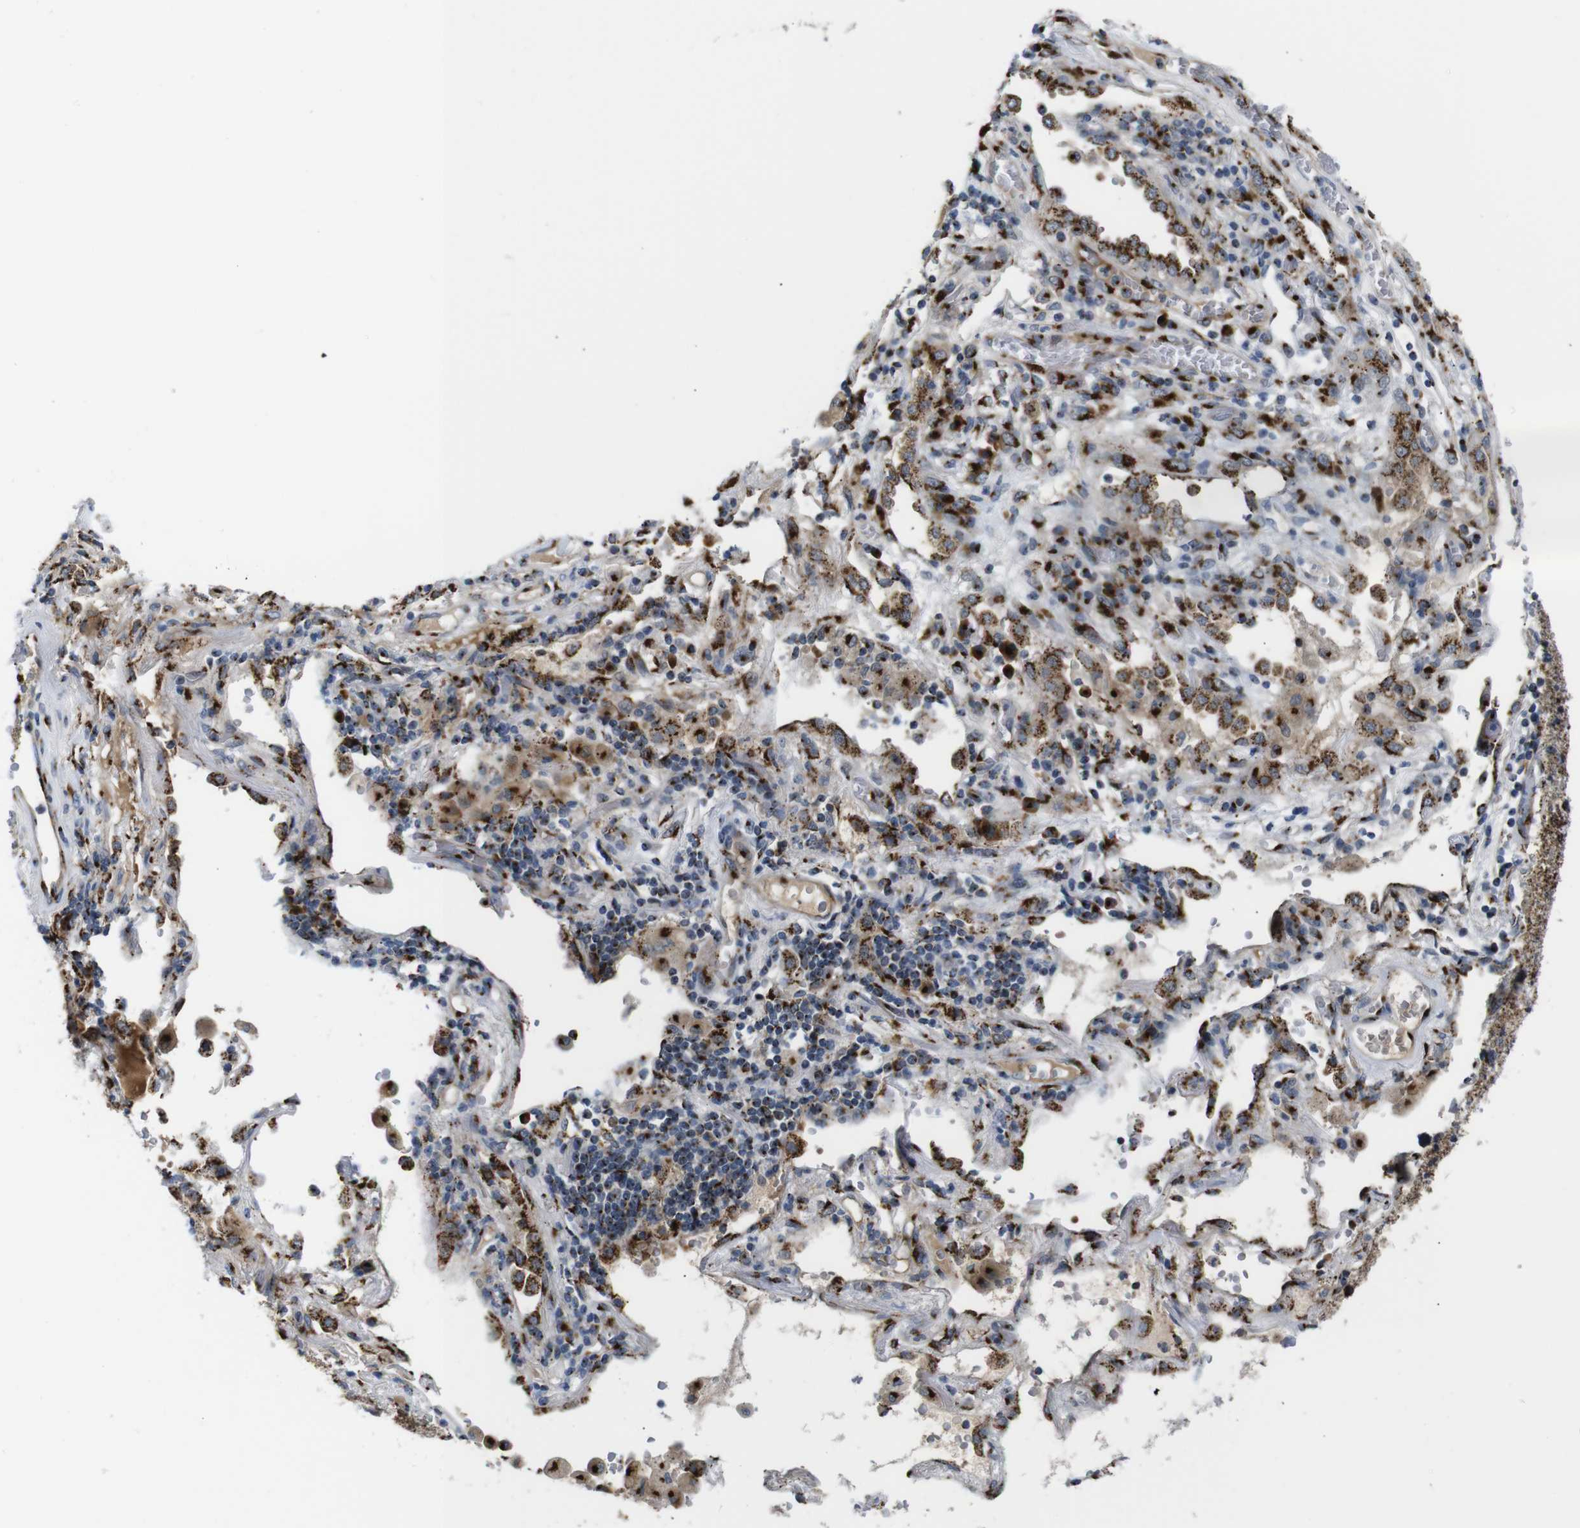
{"staining": {"intensity": "moderate", "quantity": ">75%", "location": "cytoplasmic/membranous"}, "tissue": "lung cancer", "cell_type": "Tumor cells", "image_type": "cancer", "snomed": [{"axis": "morphology", "description": "Squamous cell carcinoma, NOS"}, {"axis": "topography", "description": "Lung"}], "caption": "The histopathology image displays a brown stain indicating the presence of a protein in the cytoplasmic/membranous of tumor cells in lung cancer (squamous cell carcinoma).", "gene": "TGOLN2", "patient": {"sex": "male", "age": 57}}